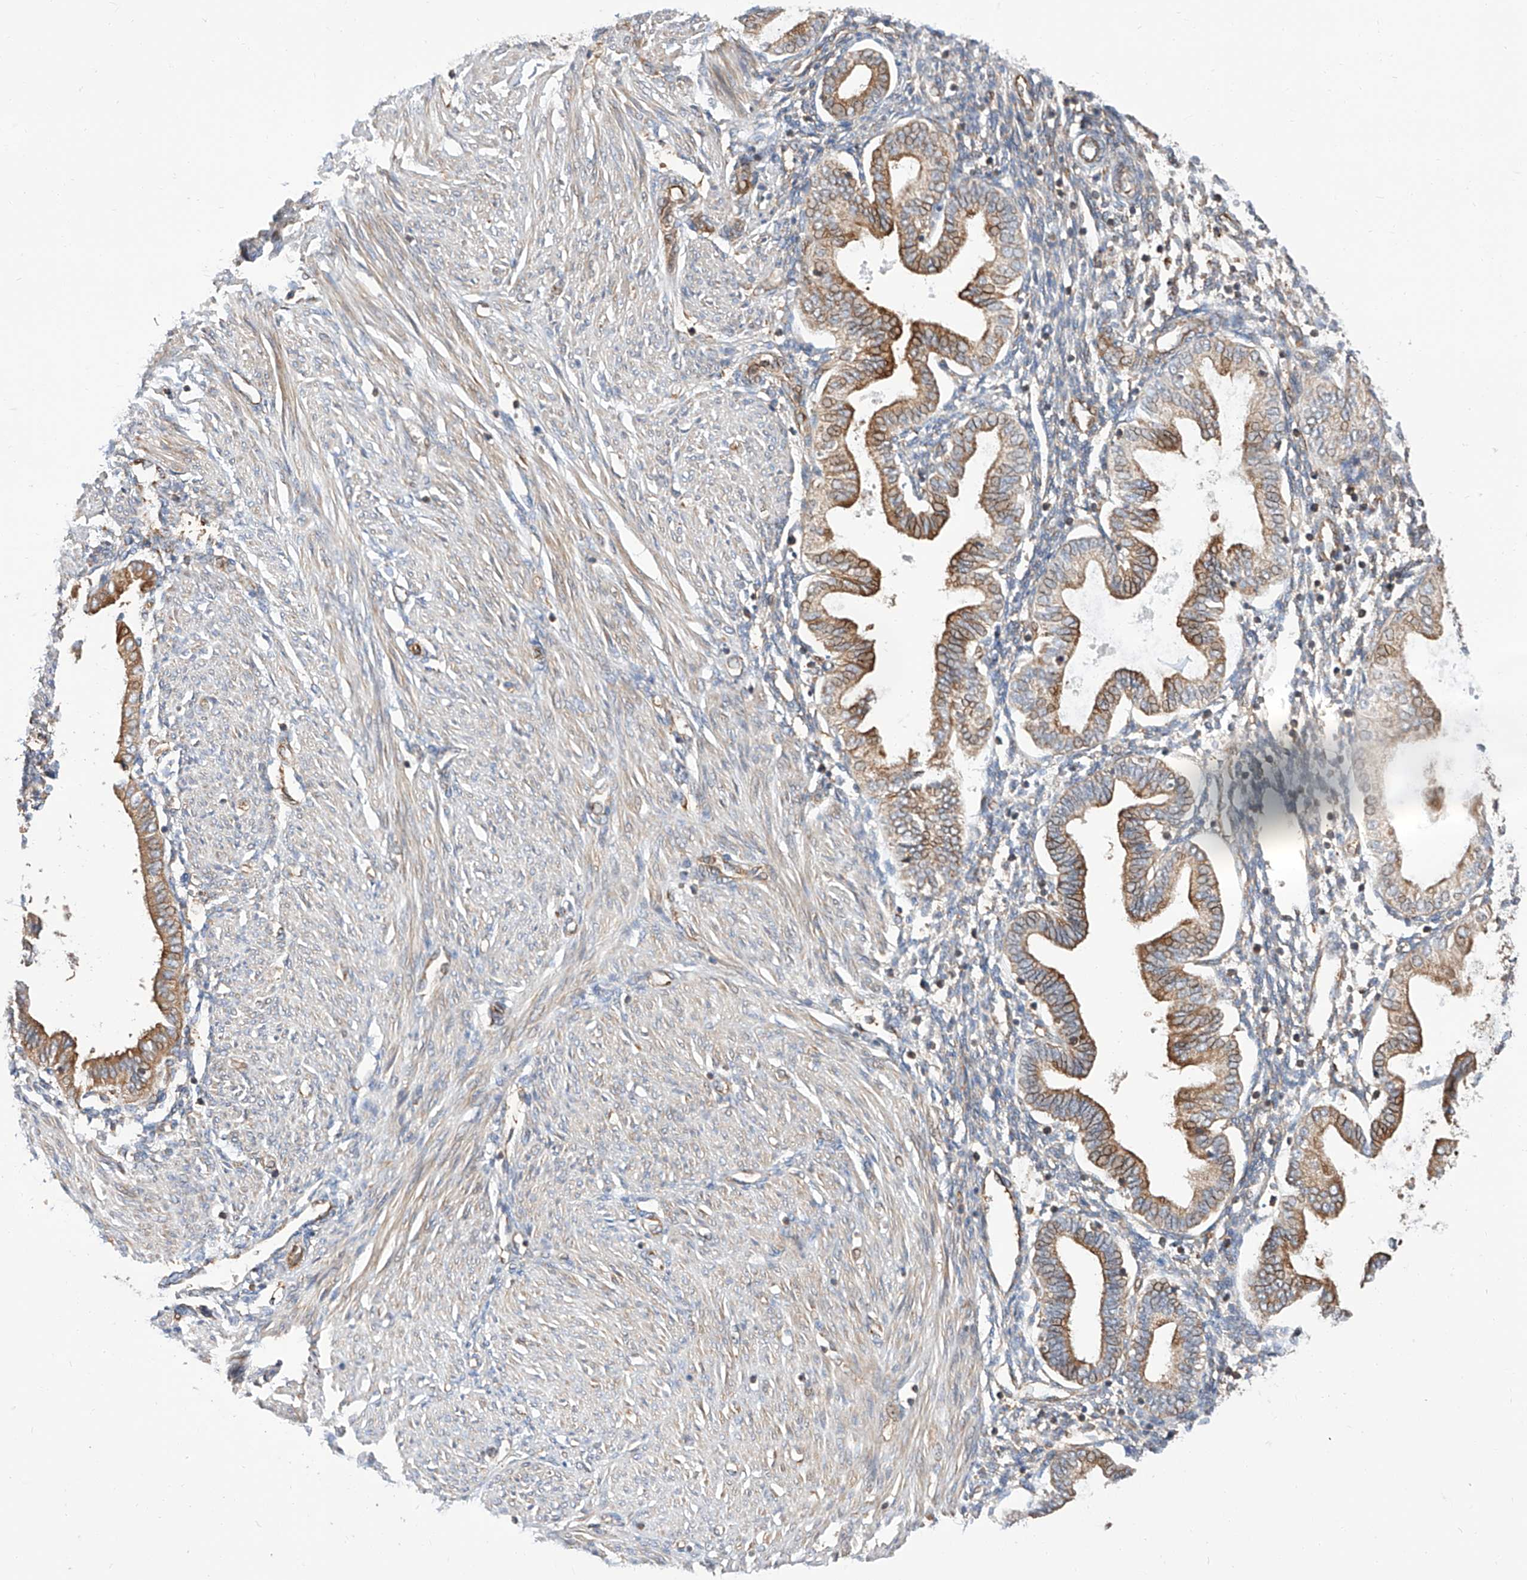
{"staining": {"intensity": "negative", "quantity": "none", "location": "none"}, "tissue": "endometrium", "cell_type": "Cells in endometrial stroma", "image_type": "normal", "snomed": [{"axis": "morphology", "description": "Normal tissue, NOS"}, {"axis": "topography", "description": "Endometrium"}], "caption": "The photomicrograph displays no staining of cells in endometrial stroma in unremarkable endometrium. The staining is performed using DAB (3,3'-diaminobenzidine) brown chromogen with nuclei counter-stained in using hematoxylin.", "gene": "ISCA2", "patient": {"sex": "female", "age": 53}}